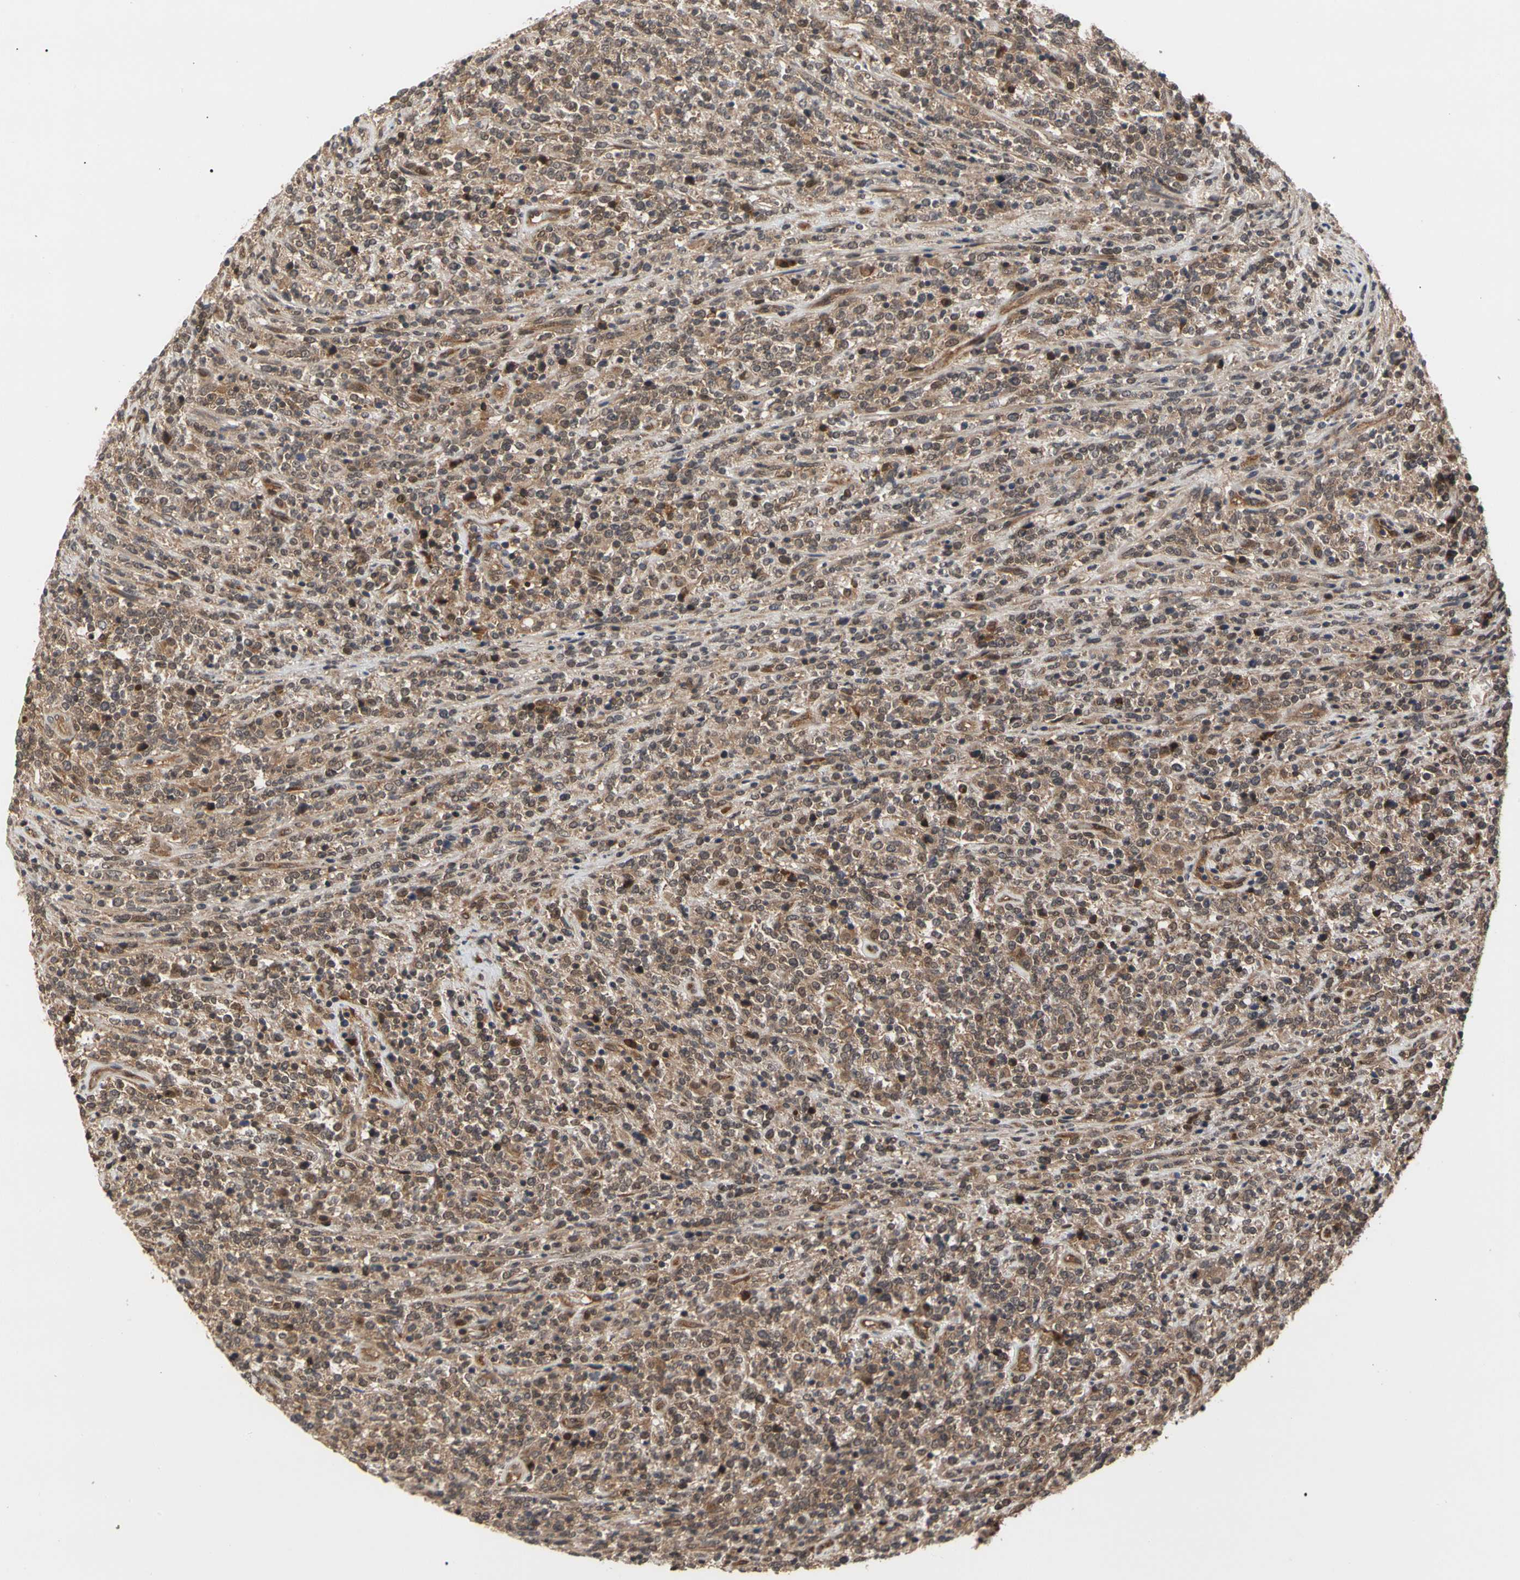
{"staining": {"intensity": "weak", "quantity": ">75%", "location": "cytoplasmic/membranous"}, "tissue": "lymphoma", "cell_type": "Tumor cells", "image_type": "cancer", "snomed": [{"axis": "morphology", "description": "Malignant lymphoma, non-Hodgkin's type, High grade"}, {"axis": "topography", "description": "Soft tissue"}], "caption": "Lymphoma stained with immunohistochemistry (IHC) demonstrates weak cytoplasmic/membranous positivity in about >75% of tumor cells.", "gene": "CYTIP", "patient": {"sex": "male", "age": 18}}